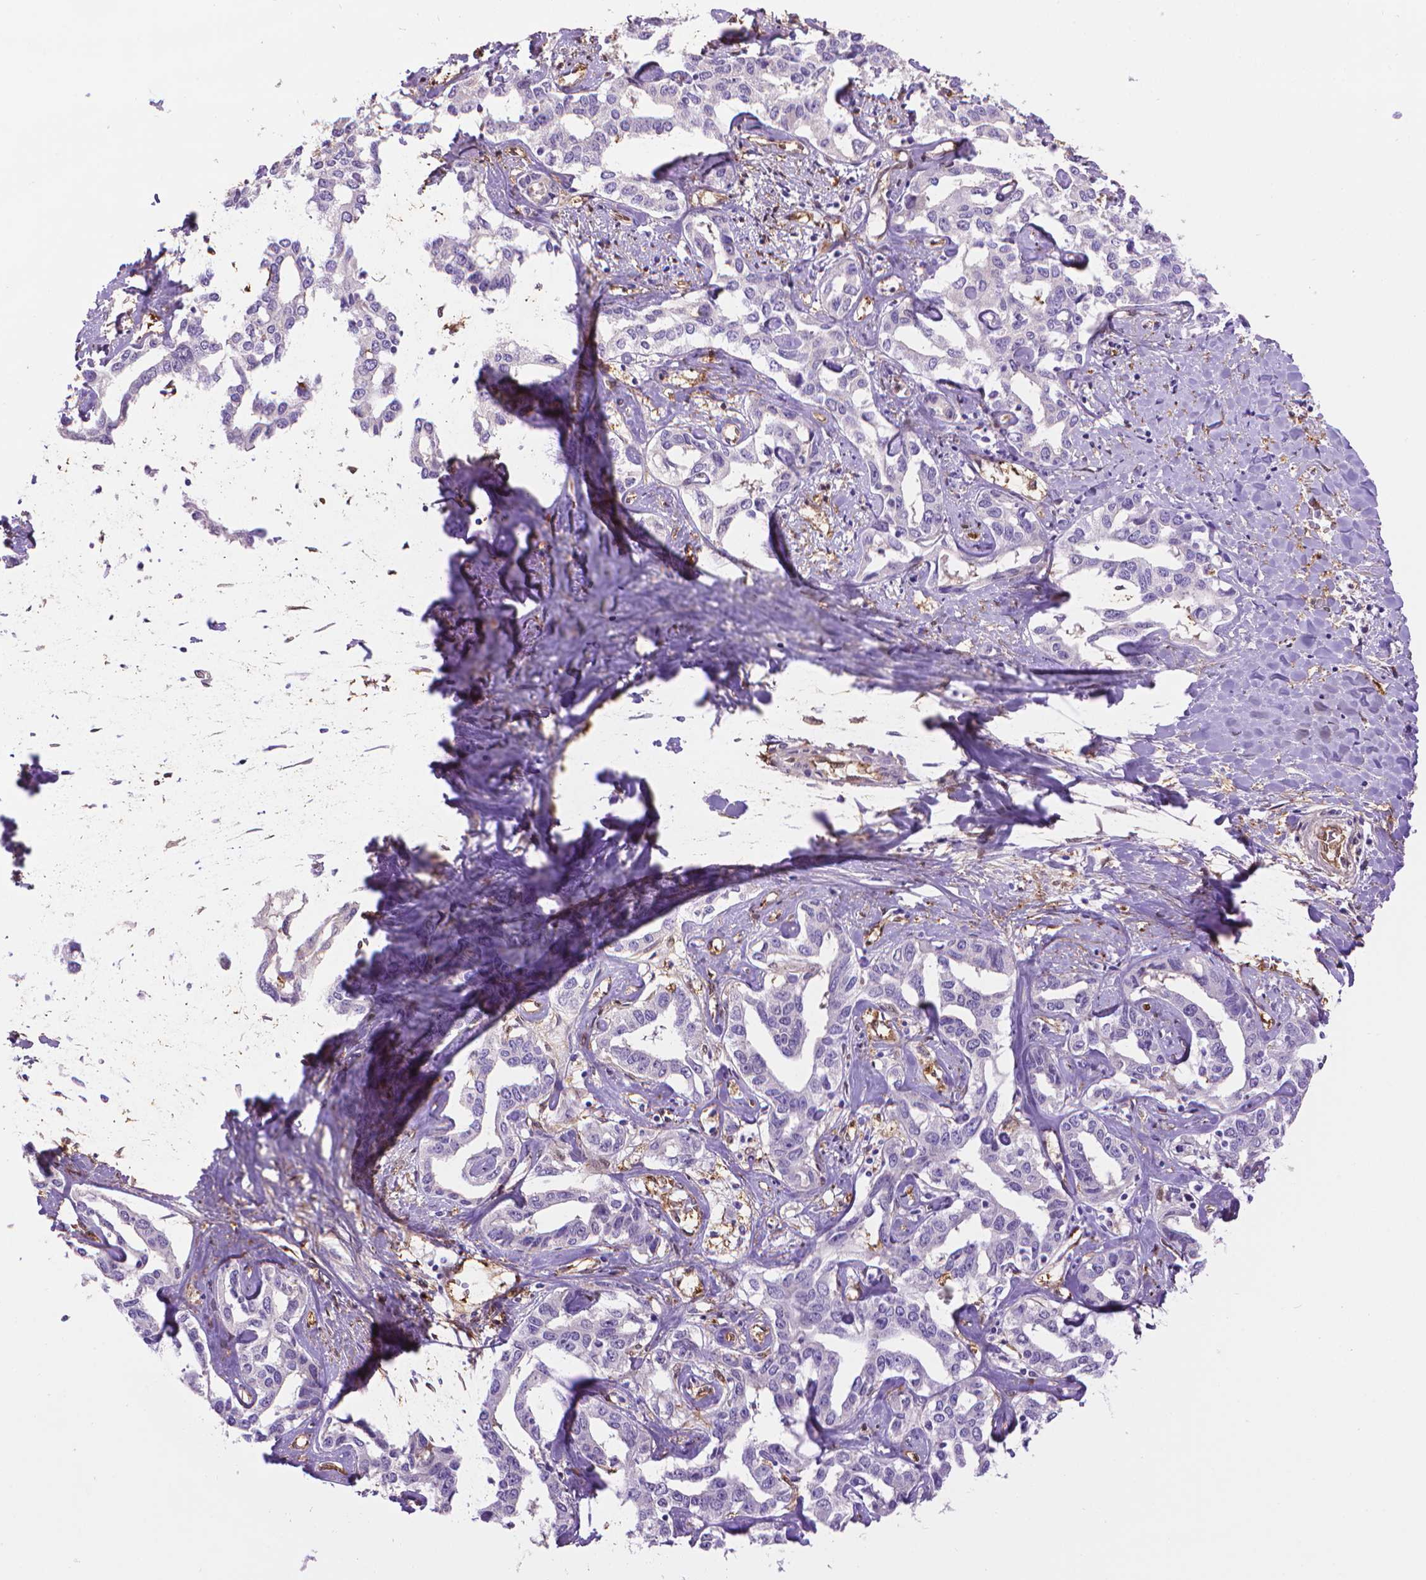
{"staining": {"intensity": "negative", "quantity": "none", "location": "none"}, "tissue": "liver cancer", "cell_type": "Tumor cells", "image_type": "cancer", "snomed": [{"axis": "morphology", "description": "Cholangiocarcinoma"}, {"axis": "topography", "description": "Liver"}], "caption": "This micrograph is of cholangiocarcinoma (liver) stained with IHC to label a protein in brown with the nuclei are counter-stained blue. There is no expression in tumor cells. (Stains: DAB (3,3'-diaminobenzidine) IHC with hematoxylin counter stain, Microscopy: brightfield microscopy at high magnification).", "gene": "CLIC4", "patient": {"sex": "male", "age": 59}}